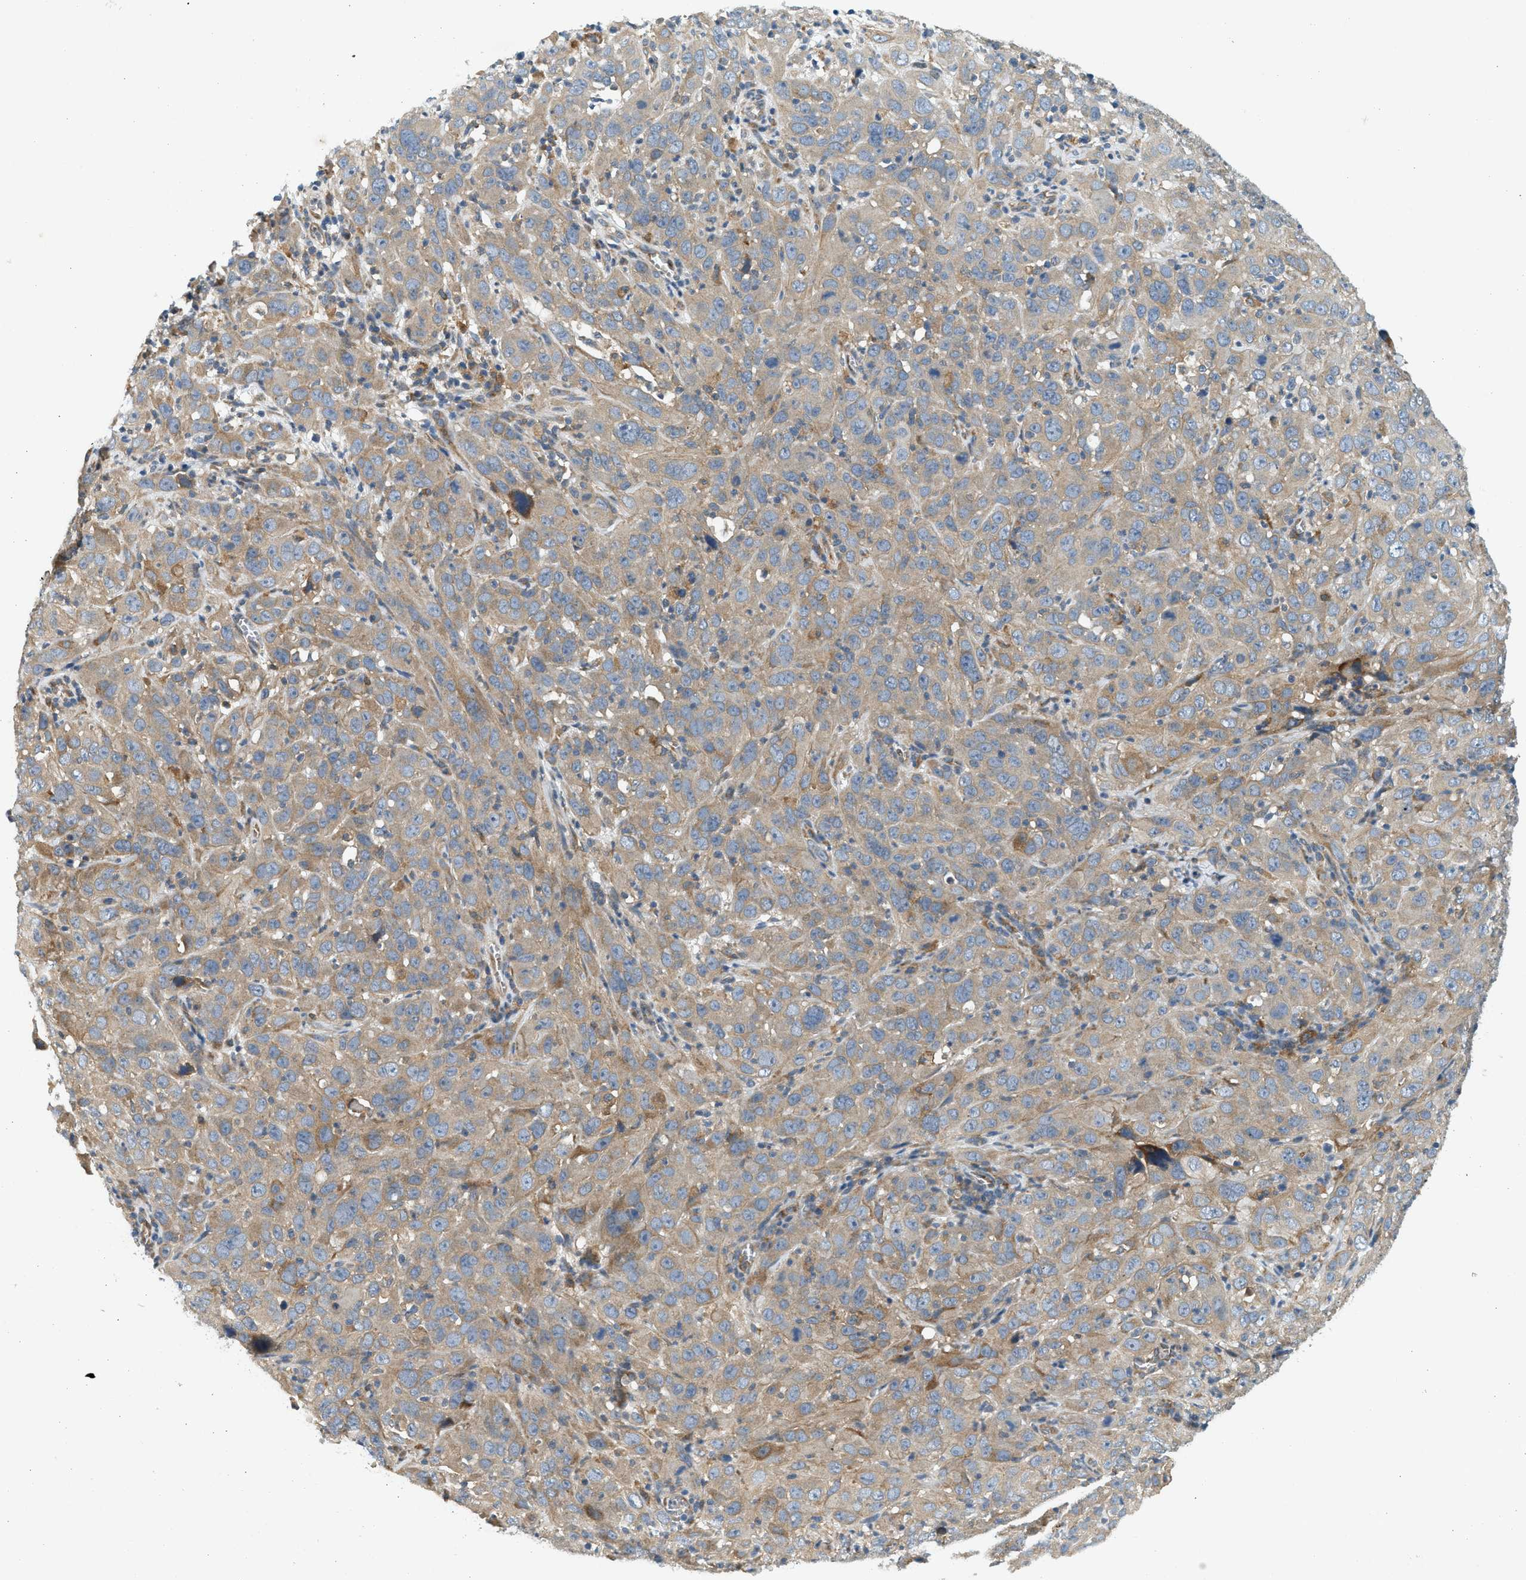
{"staining": {"intensity": "weak", "quantity": "25%-75%", "location": "cytoplasmic/membranous"}, "tissue": "cervical cancer", "cell_type": "Tumor cells", "image_type": "cancer", "snomed": [{"axis": "morphology", "description": "Squamous cell carcinoma, NOS"}, {"axis": "topography", "description": "Cervix"}], "caption": "Cervical cancer (squamous cell carcinoma) stained with DAB IHC displays low levels of weak cytoplasmic/membranous staining in about 25%-75% of tumor cells.", "gene": "KDELR2", "patient": {"sex": "female", "age": 32}}